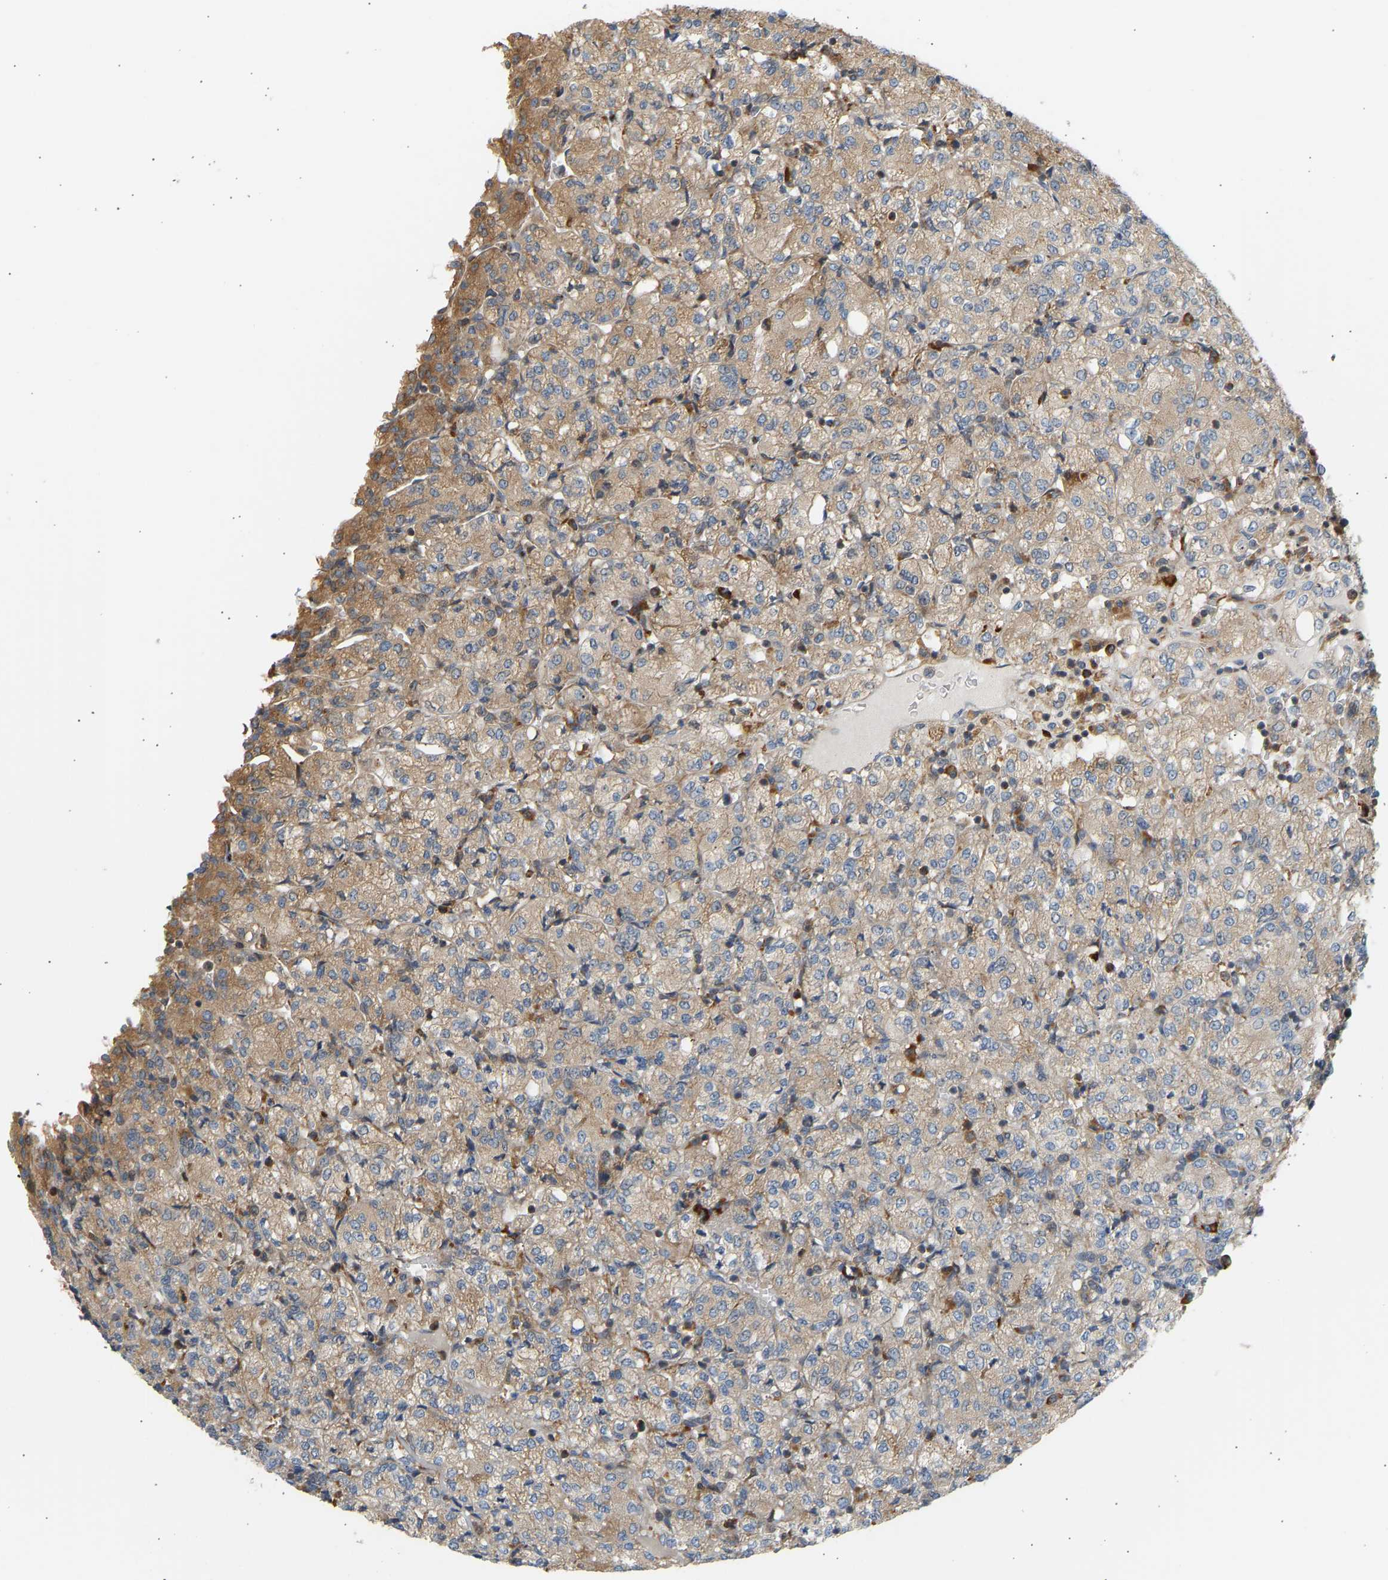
{"staining": {"intensity": "weak", "quantity": ">75%", "location": "cytoplasmic/membranous"}, "tissue": "renal cancer", "cell_type": "Tumor cells", "image_type": "cancer", "snomed": [{"axis": "morphology", "description": "Adenocarcinoma, NOS"}, {"axis": "topography", "description": "Kidney"}], "caption": "Immunohistochemistry staining of renal adenocarcinoma, which exhibits low levels of weak cytoplasmic/membranous expression in approximately >75% of tumor cells indicating weak cytoplasmic/membranous protein staining. The staining was performed using DAB (brown) for protein detection and nuclei were counterstained in hematoxylin (blue).", "gene": "RPS14", "patient": {"sex": "male", "age": 77}}